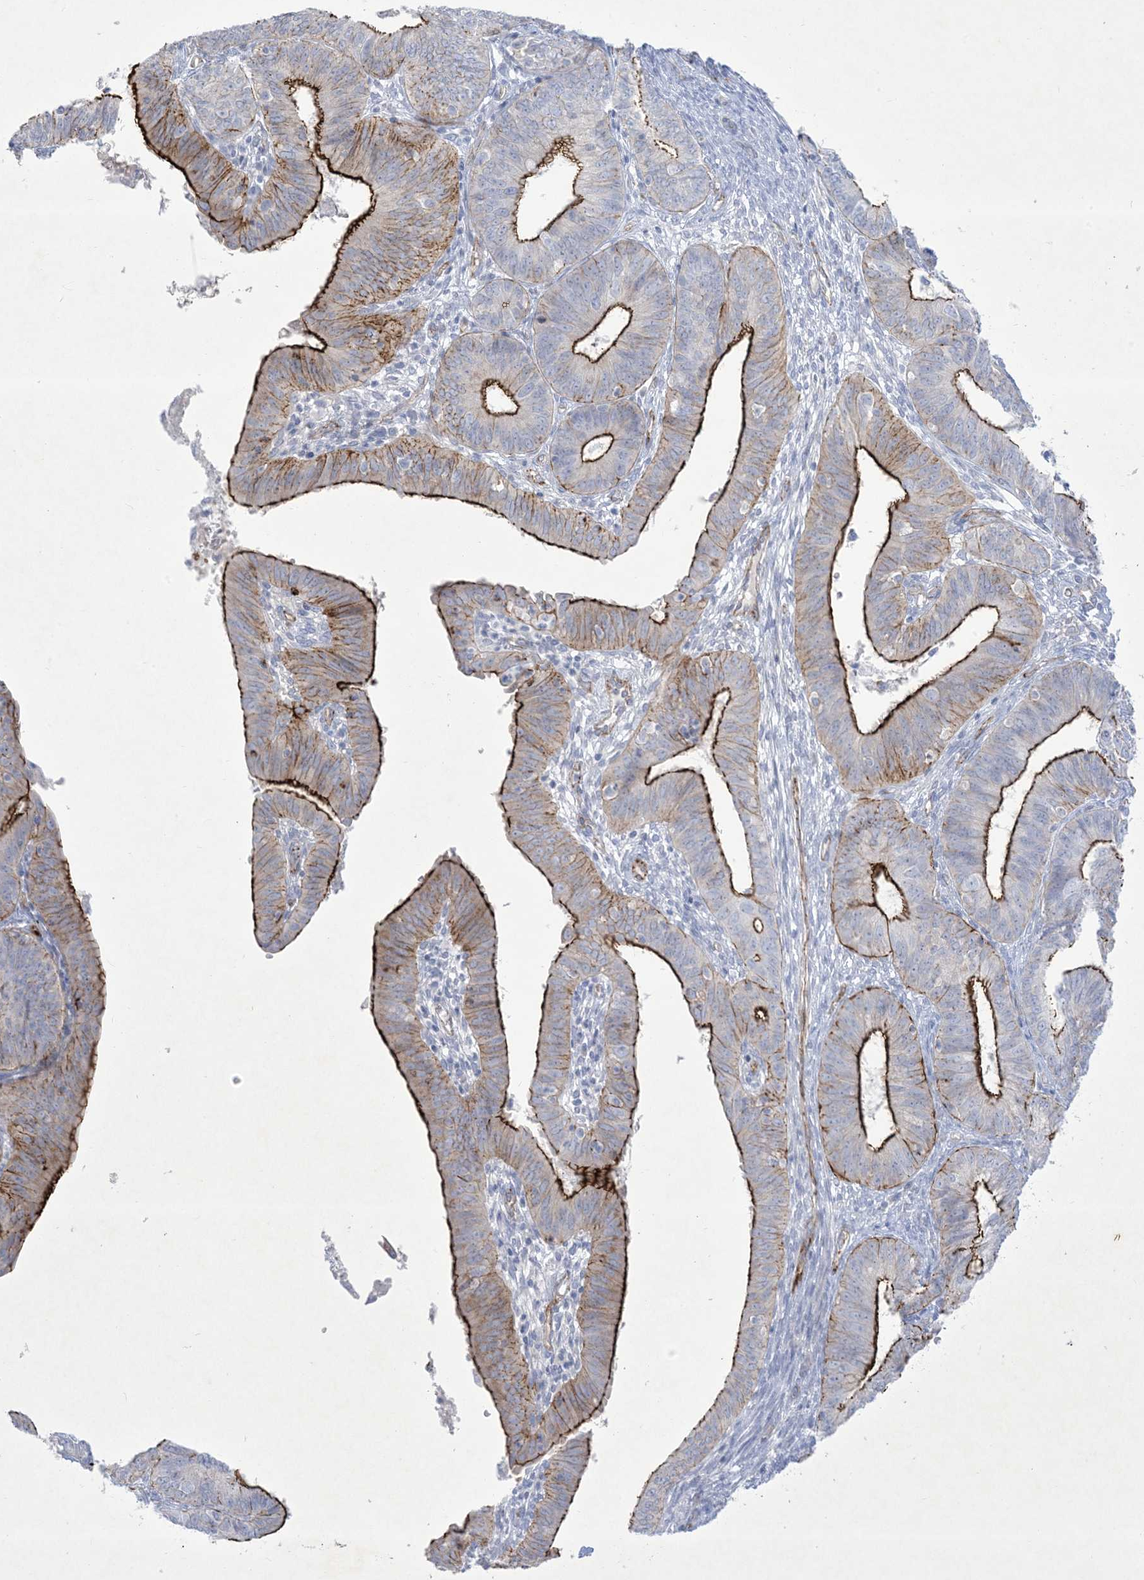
{"staining": {"intensity": "strong", "quantity": "25%-75%", "location": "cytoplasmic/membranous"}, "tissue": "endometrial cancer", "cell_type": "Tumor cells", "image_type": "cancer", "snomed": [{"axis": "morphology", "description": "Adenocarcinoma, NOS"}, {"axis": "topography", "description": "Endometrium"}], "caption": "IHC photomicrograph of neoplastic tissue: endometrial cancer (adenocarcinoma) stained using immunohistochemistry (IHC) reveals high levels of strong protein expression localized specifically in the cytoplasmic/membranous of tumor cells, appearing as a cytoplasmic/membranous brown color.", "gene": "B3GNT7", "patient": {"sex": "female", "age": 51}}